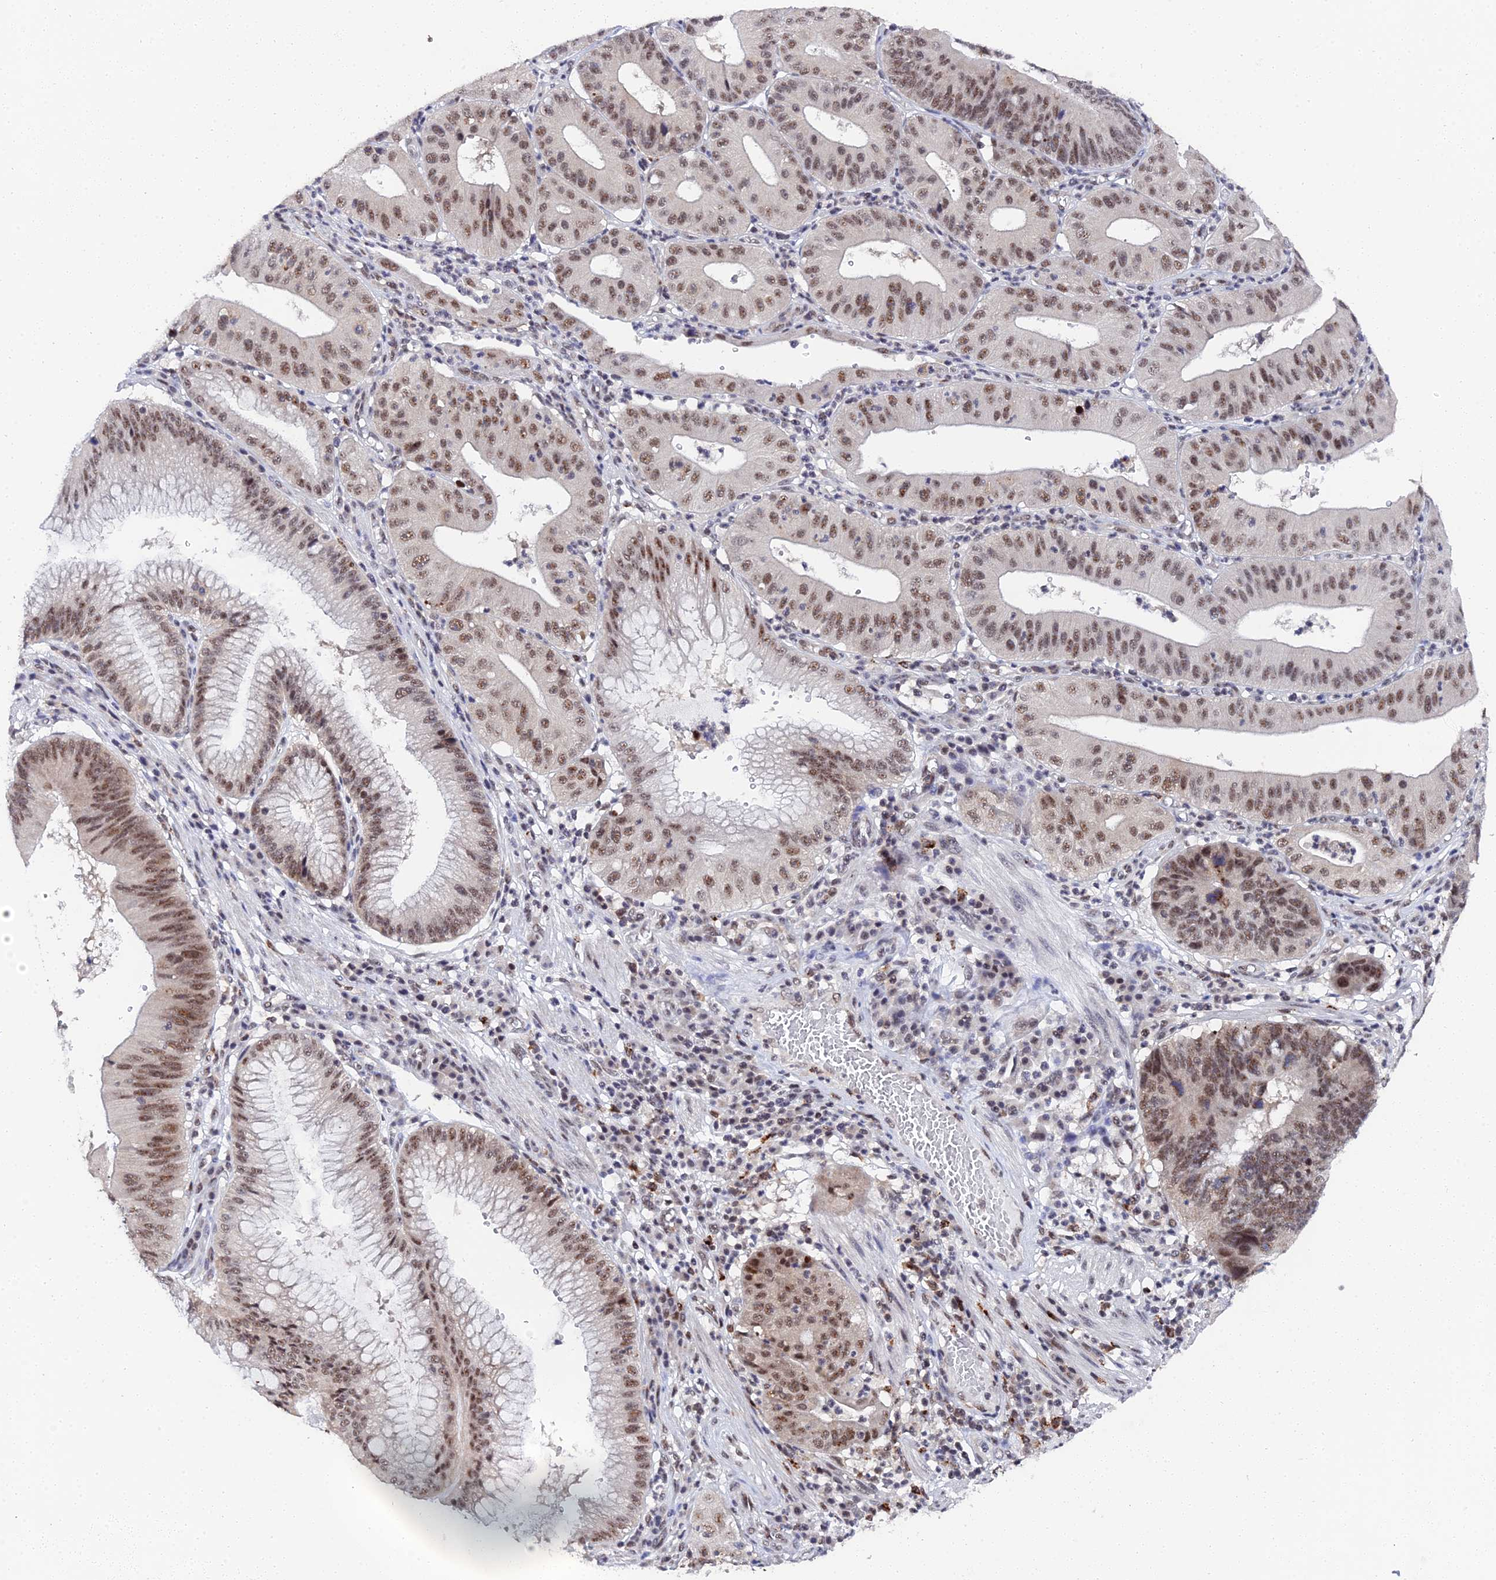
{"staining": {"intensity": "moderate", "quantity": ">75%", "location": "cytoplasmic/membranous,nuclear"}, "tissue": "stomach cancer", "cell_type": "Tumor cells", "image_type": "cancer", "snomed": [{"axis": "morphology", "description": "Adenocarcinoma, NOS"}, {"axis": "topography", "description": "Stomach"}], "caption": "This is an image of IHC staining of adenocarcinoma (stomach), which shows moderate staining in the cytoplasmic/membranous and nuclear of tumor cells.", "gene": "MAGOHB", "patient": {"sex": "male", "age": 59}}